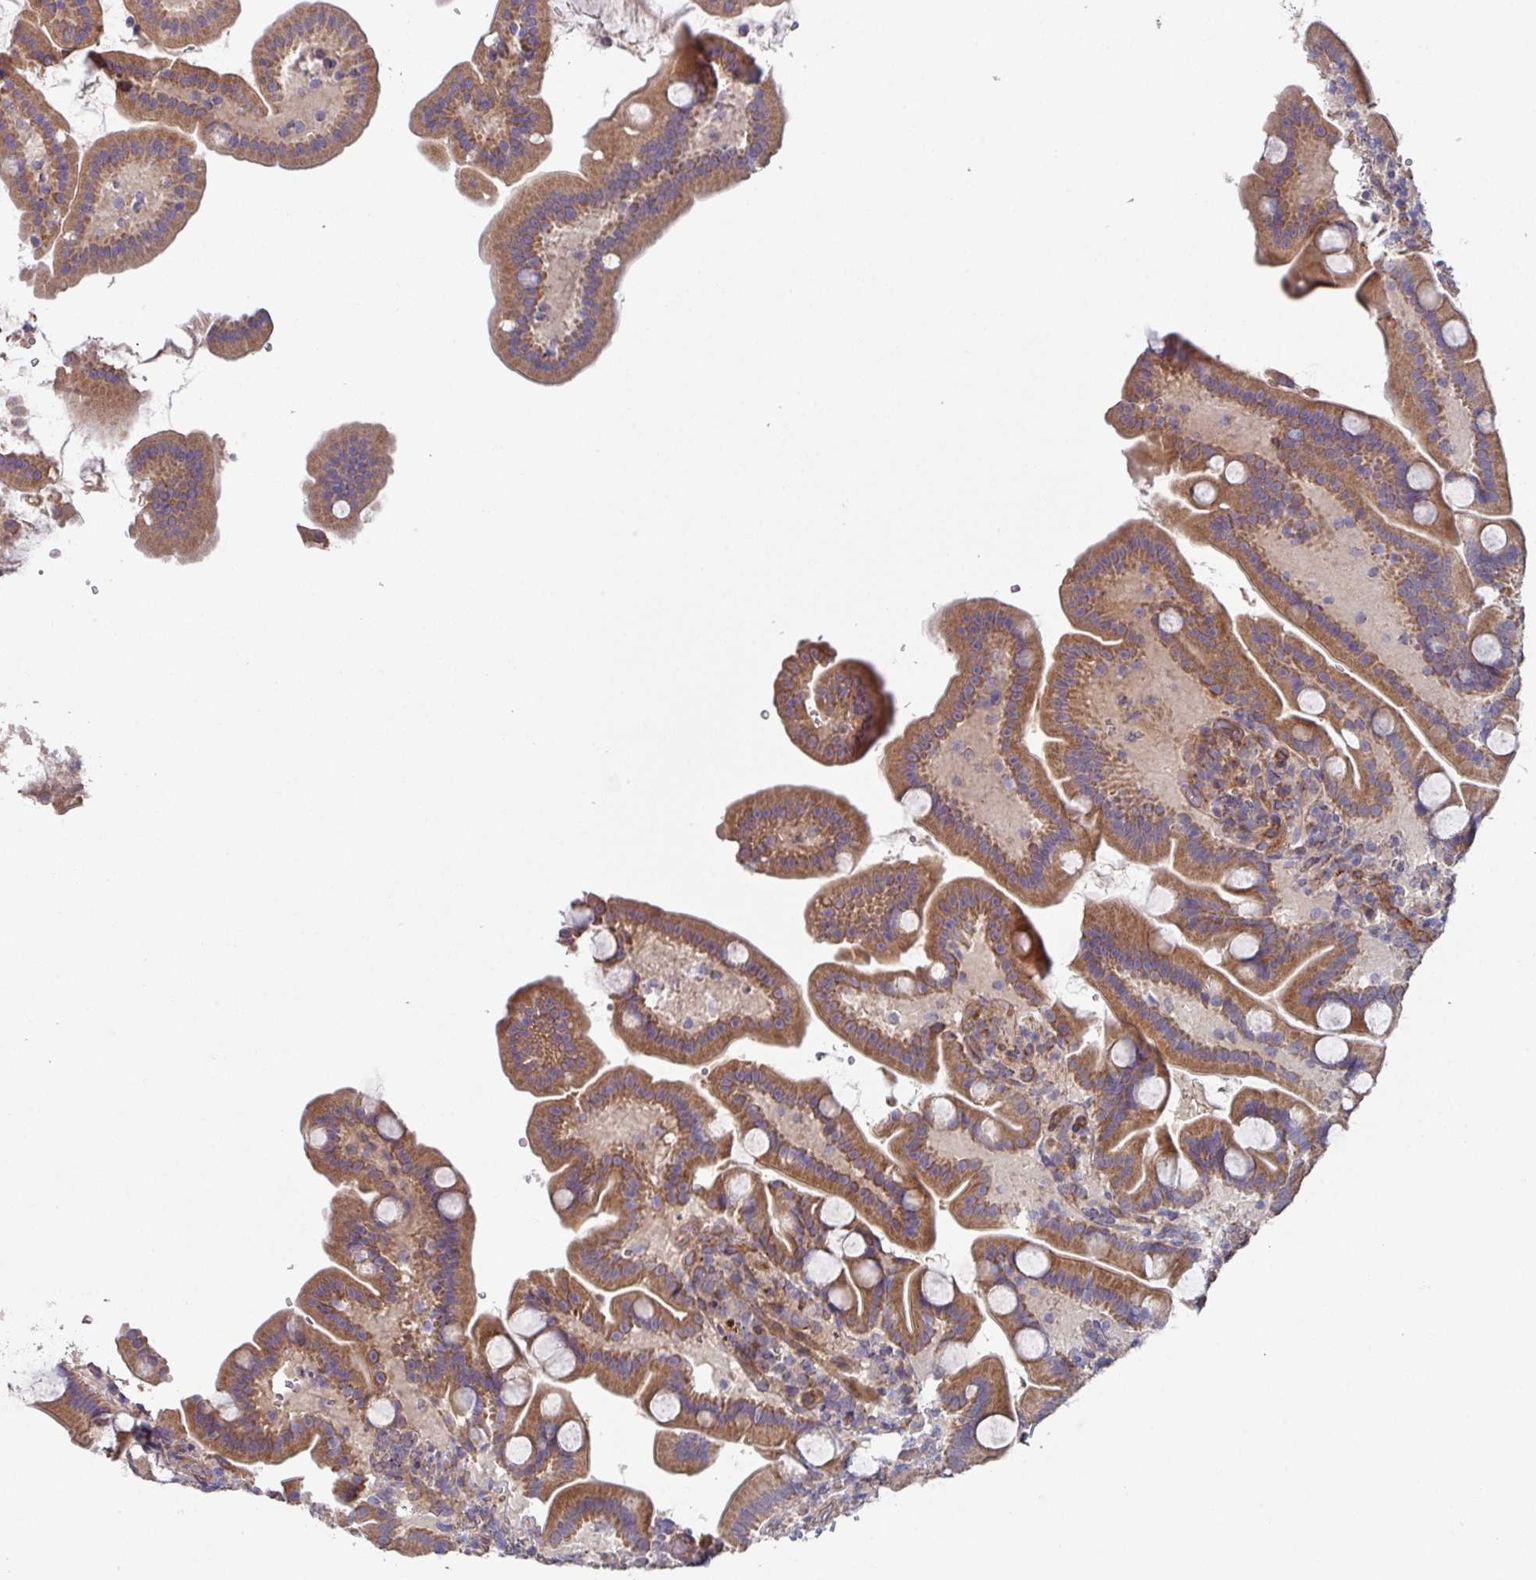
{"staining": {"intensity": "moderate", "quantity": ">75%", "location": "cytoplasmic/membranous"}, "tissue": "duodenum", "cell_type": "Glandular cells", "image_type": "normal", "snomed": [{"axis": "morphology", "description": "Normal tissue, NOS"}, {"axis": "topography", "description": "Duodenum"}], "caption": "Protein expression analysis of benign duodenum reveals moderate cytoplasmic/membranous staining in about >75% of glandular cells. (DAB (3,3'-diaminobenzidine) IHC, brown staining for protein, blue staining for nuclei).", "gene": "DCAF12L1", "patient": {"sex": "male", "age": 55}}